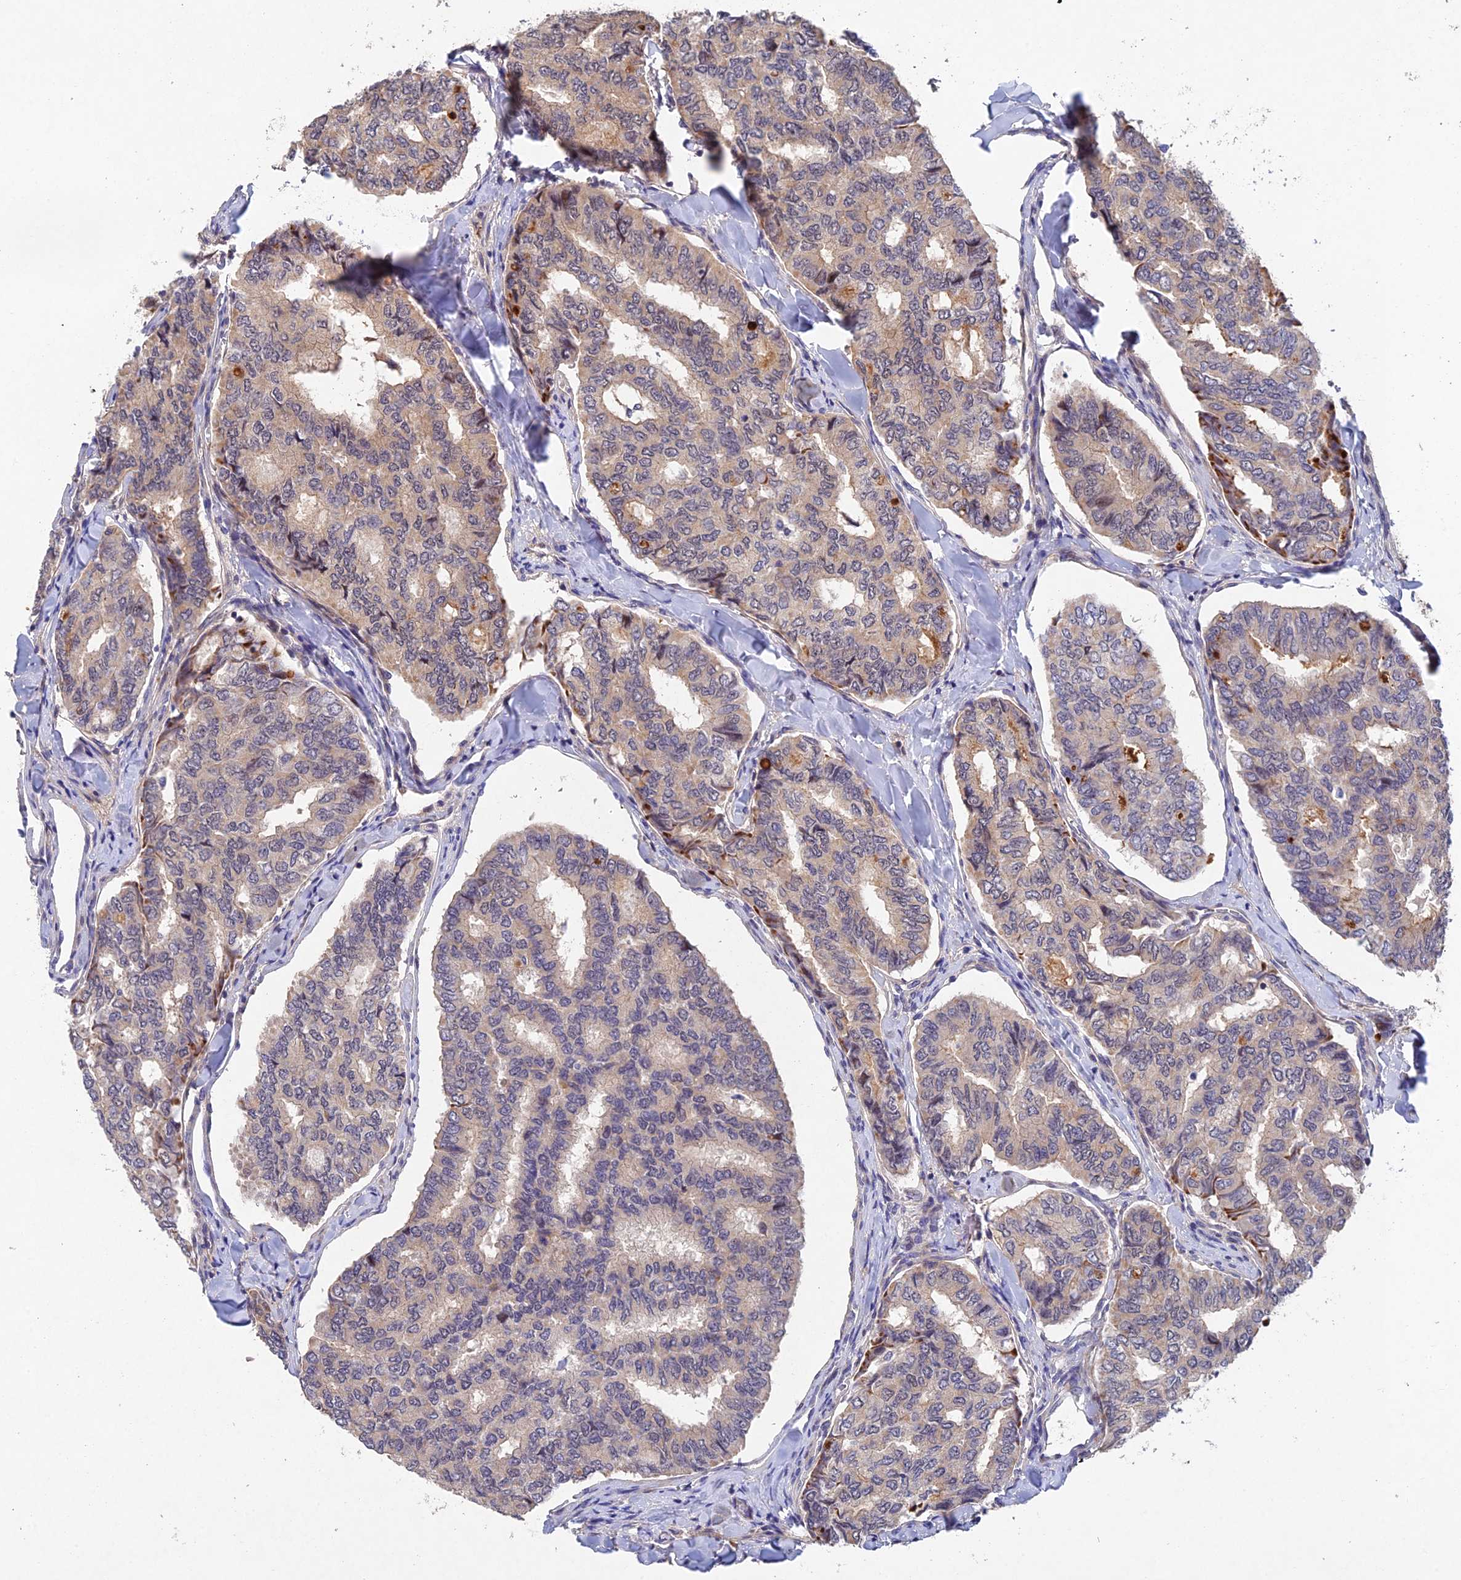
{"staining": {"intensity": "weak", "quantity": "<25%", "location": "cytoplasmic/membranous"}, "tissue": "thyroid cancer", "cell_type": "Tumor cells", "image_type": "cancer", "snomed": [{"axis": "morphology", "description": "Papillary adenocarcinoma, NOS"}, {"axis": "topography", "description": "Thyroid gland"}], "caption": "Micrograph shows no protein staining in tumor cells of papillary adenocarcinoma (thyroid) tissue. The staining is performed using DAB (3,3'-diaminobenzidine) brown chromogen with nuclei counter-stained in using hematoxylin.", "gene": "NSMCE1", "patient": {"sex": "female", "age": 35}}